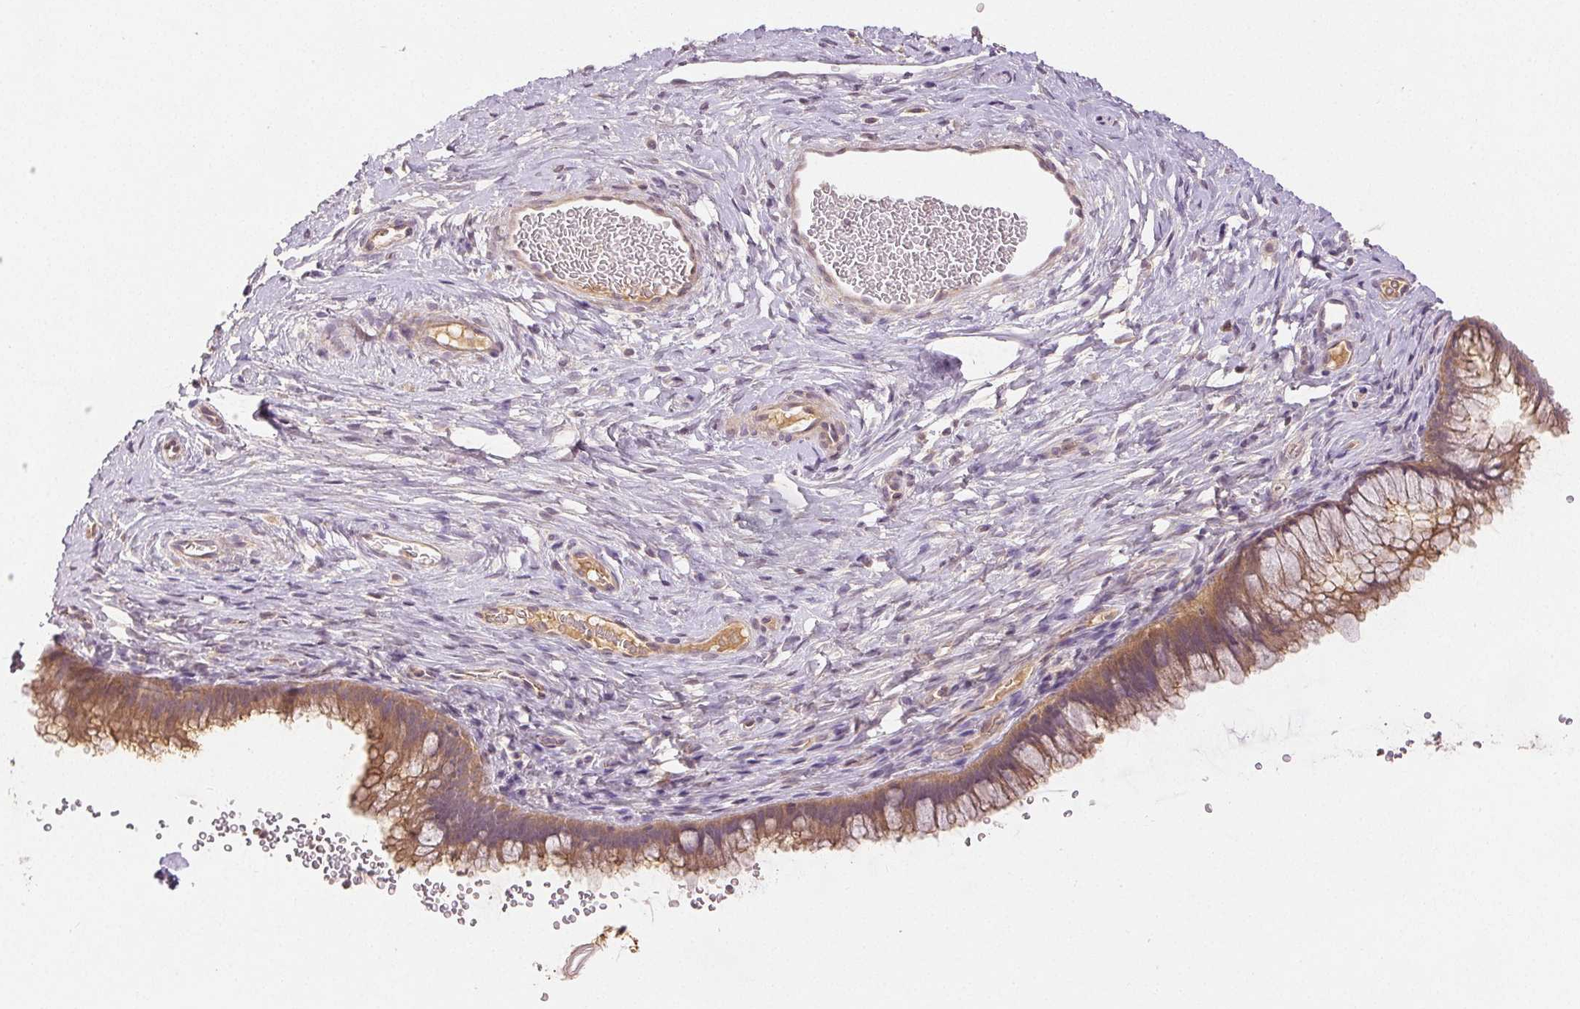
{"staining": {"intensity": "moderate", "quantity": ">75%", "location": "cytoplasmic/membranous"}, "tissue": "cervix", "cell_type": "Glandular cells", "image_type": "normal", "snomed": [{"axis": "morphology", "description": "Normal tissue, NOS"}, {"axis": "topography", "description": "Cervix"}], "caption": "Unremarkable cervix was stained to show a protein in brown. There is medium levels of moderate cytoplasmic/membranous staining in approximately >75% of glandular cells. (IHC, brightfield microscopy, high magnification).", "gene": "YIF1B", "patient": {"sex": "female", "age": 34}}